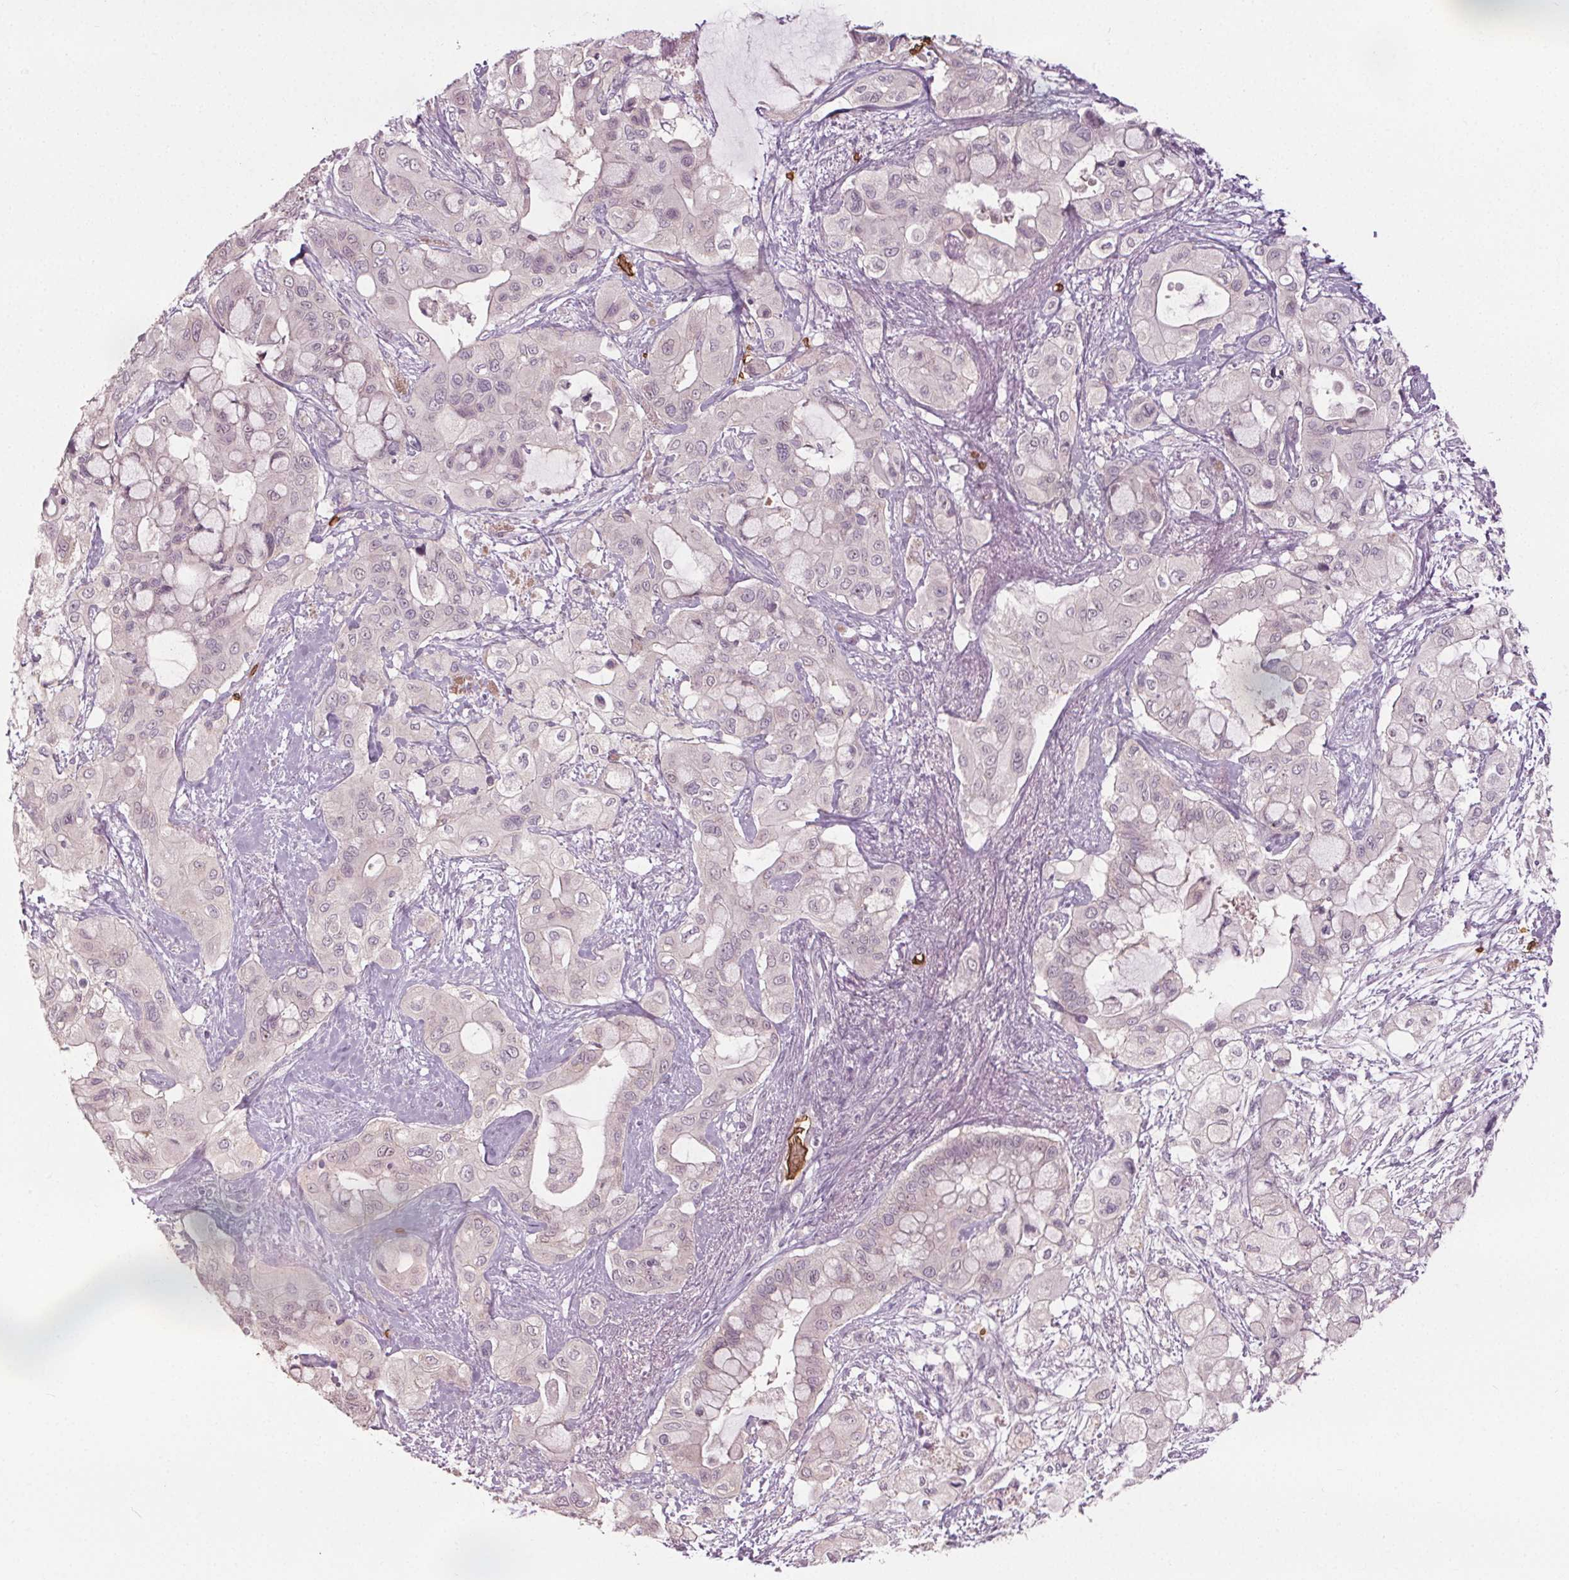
{"staining": {"intensity": "negative", "quantity": "none", "location": "none"}, "tissue": "pancreatic cancer", "cell_type": "Tumor cells", "image_type": "cancer", "snomed": [{"axis": "morphology", "description": "Adenocarcinoma, NOS"}, {"axis": "topography", "description": "Pancreas"}], "caption": "A high-resolution image shows IHC staining of pancreatic cancer, which displays no significant expression in tumor cells.", "gene": "SLC4A1", "patient": {"sex": "male", "age": 71}}